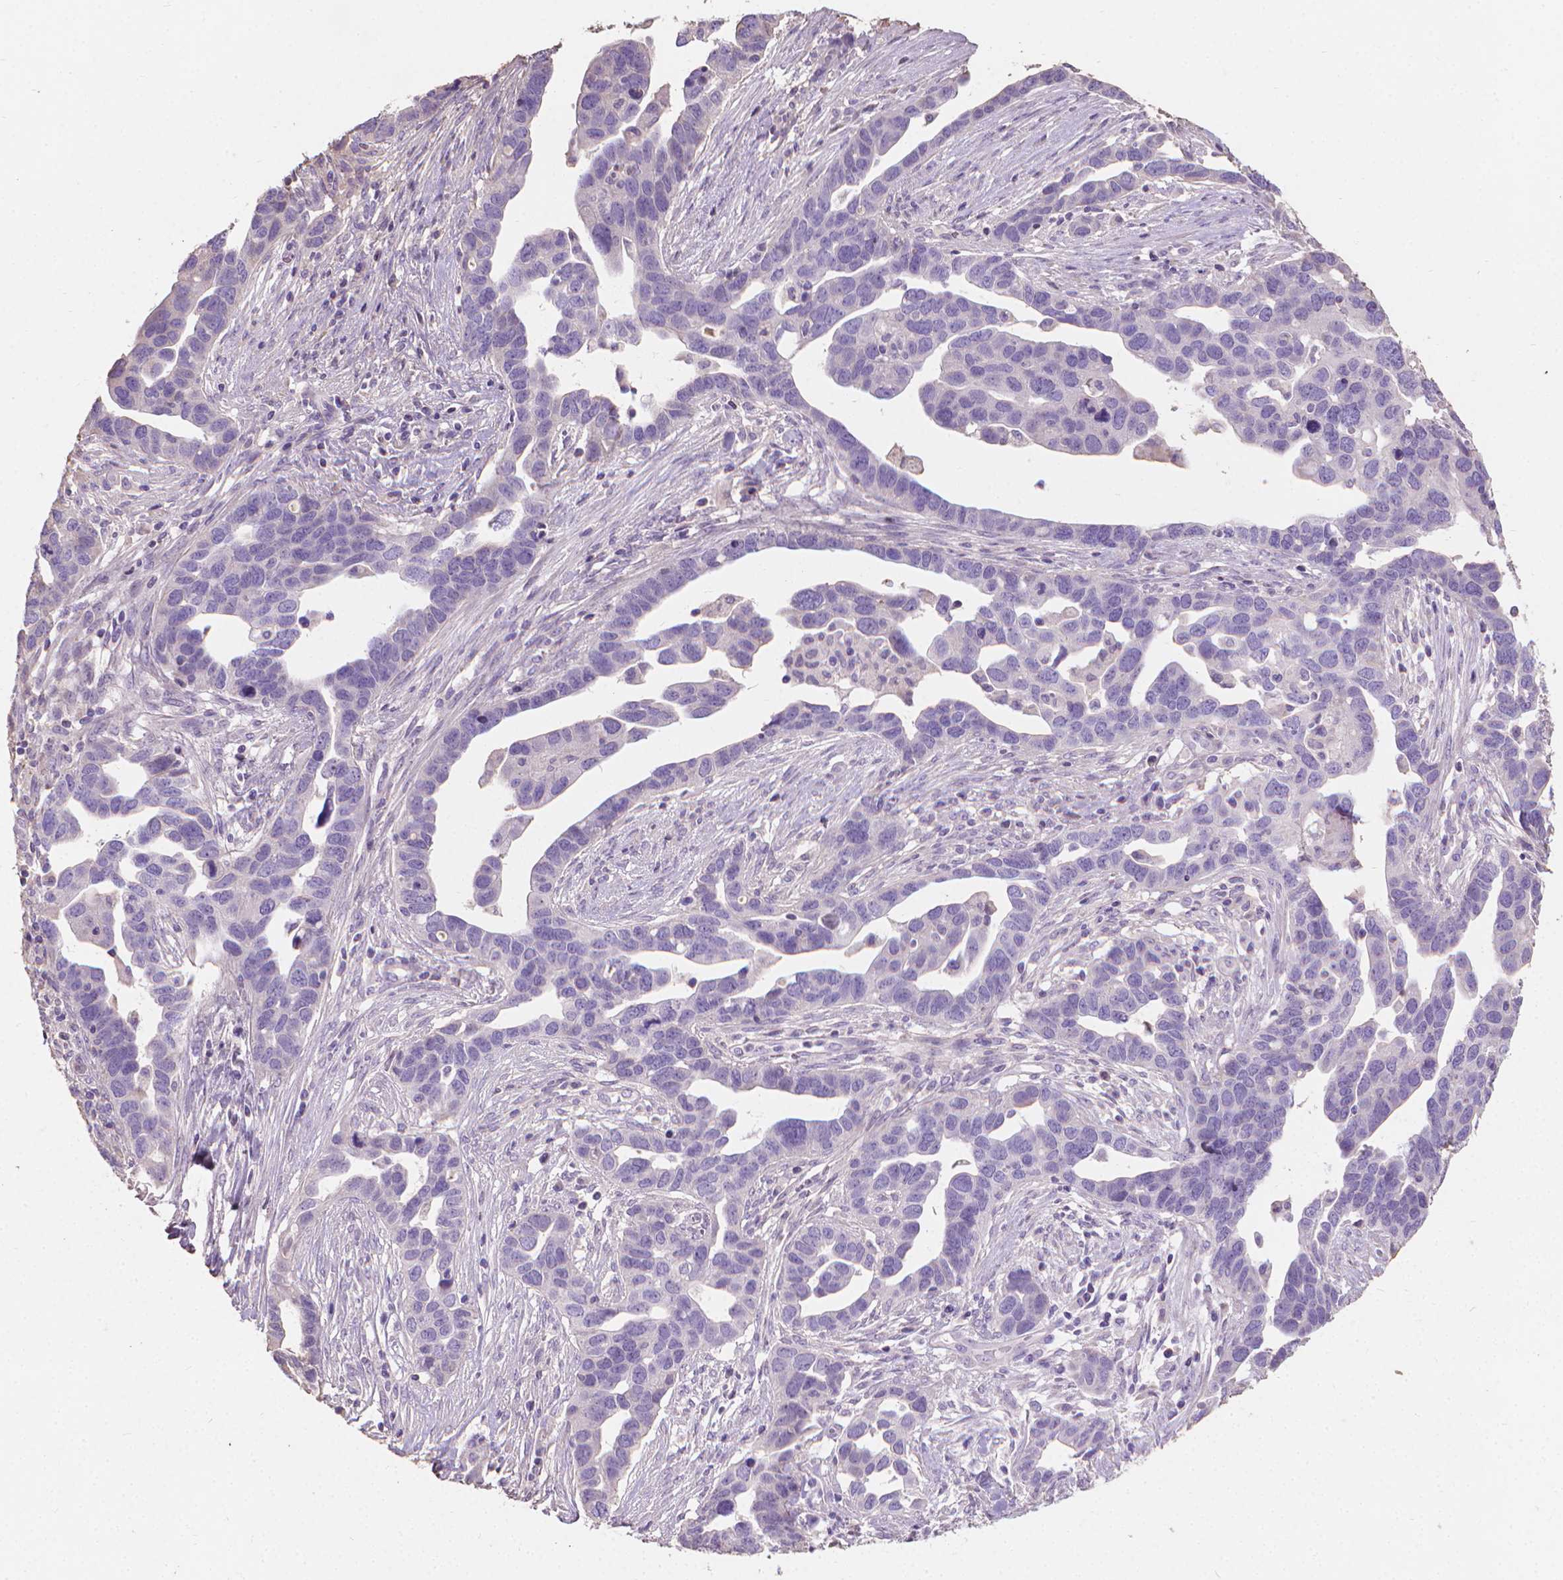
{"staining": {"intensity": "negative", "quantity": "none", "location": "none"}, "tissue": "ovarian cancer", "cell_type": "Tumor cells", "image_type": "cancer", "snomed": [{"axis": "morphology", "description": "Cystadenocarcinoma, serous, NOS"}, {"axis": "topography", "description": "Ovary"}], "caption": "High magnification brightfield microscopy of ovarian cancer stained with DAB (brown) and counterstained with hematoxylin (blue): tumor cells show no significant staining.", "gene": "CABCOCO1", "patient": {"sex": "female", "age": 54}}